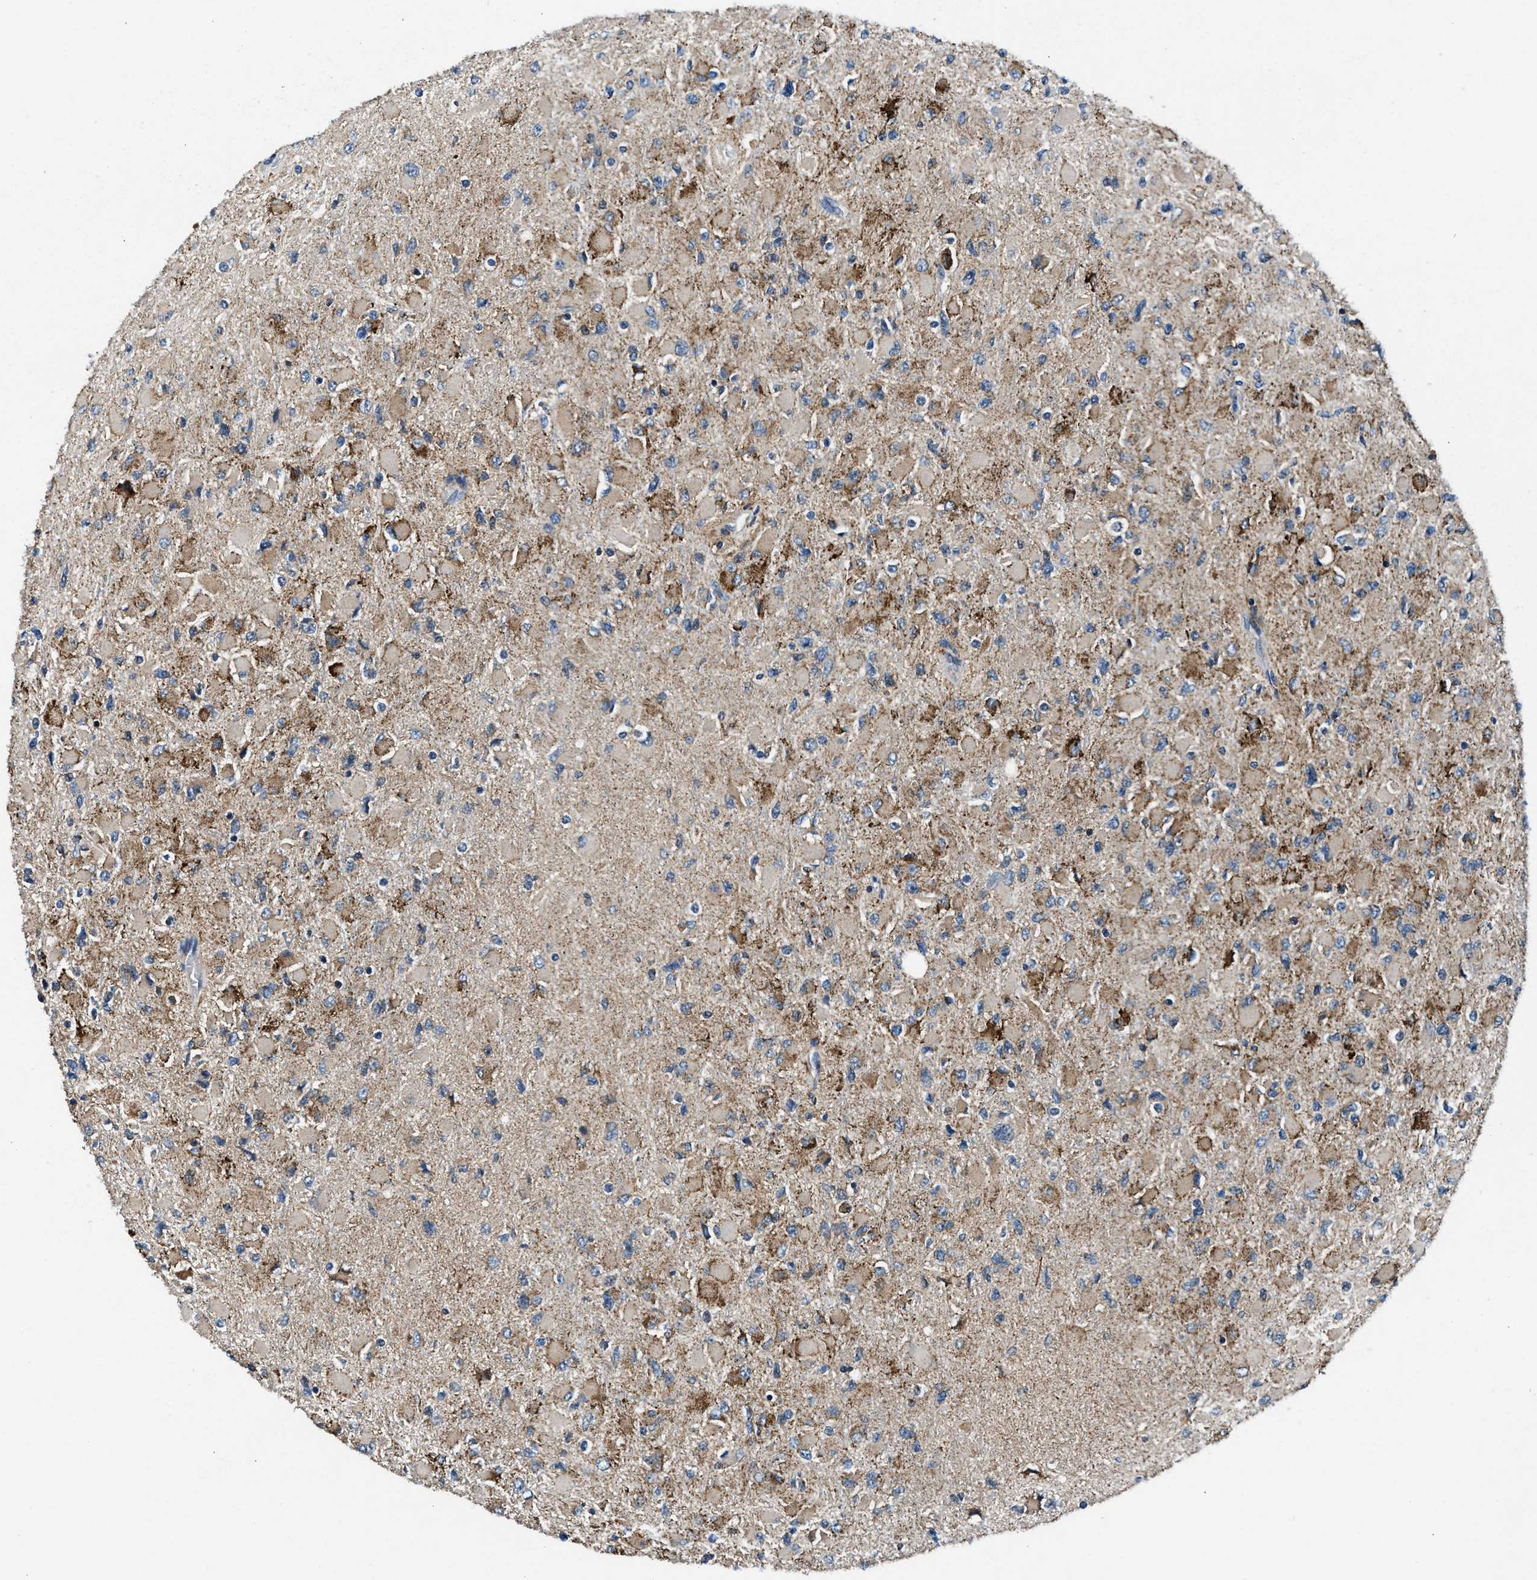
{"staining": {"intensity": "weak", "quantity": ">75%", "location": "cytoplasmic/membranous"}, "tissue": "glioma", "cell_type": "Tumor cells", "image_type": "cancer", "snomed": [{"axis": "morphology", "description": "Glioma, malignant, High grade"}, {"axis": "topography", "description": "Cerebral cortex"}], "caption": "High-power microscopy captured an immunohistochemistry (IHC) photomicrograph of glioma, revealing weak cytoplasmic/membranous expression in about >75% of tumor cells.", "gene": "FAM221A", "patient": {"sex": "female", "age": 36}}